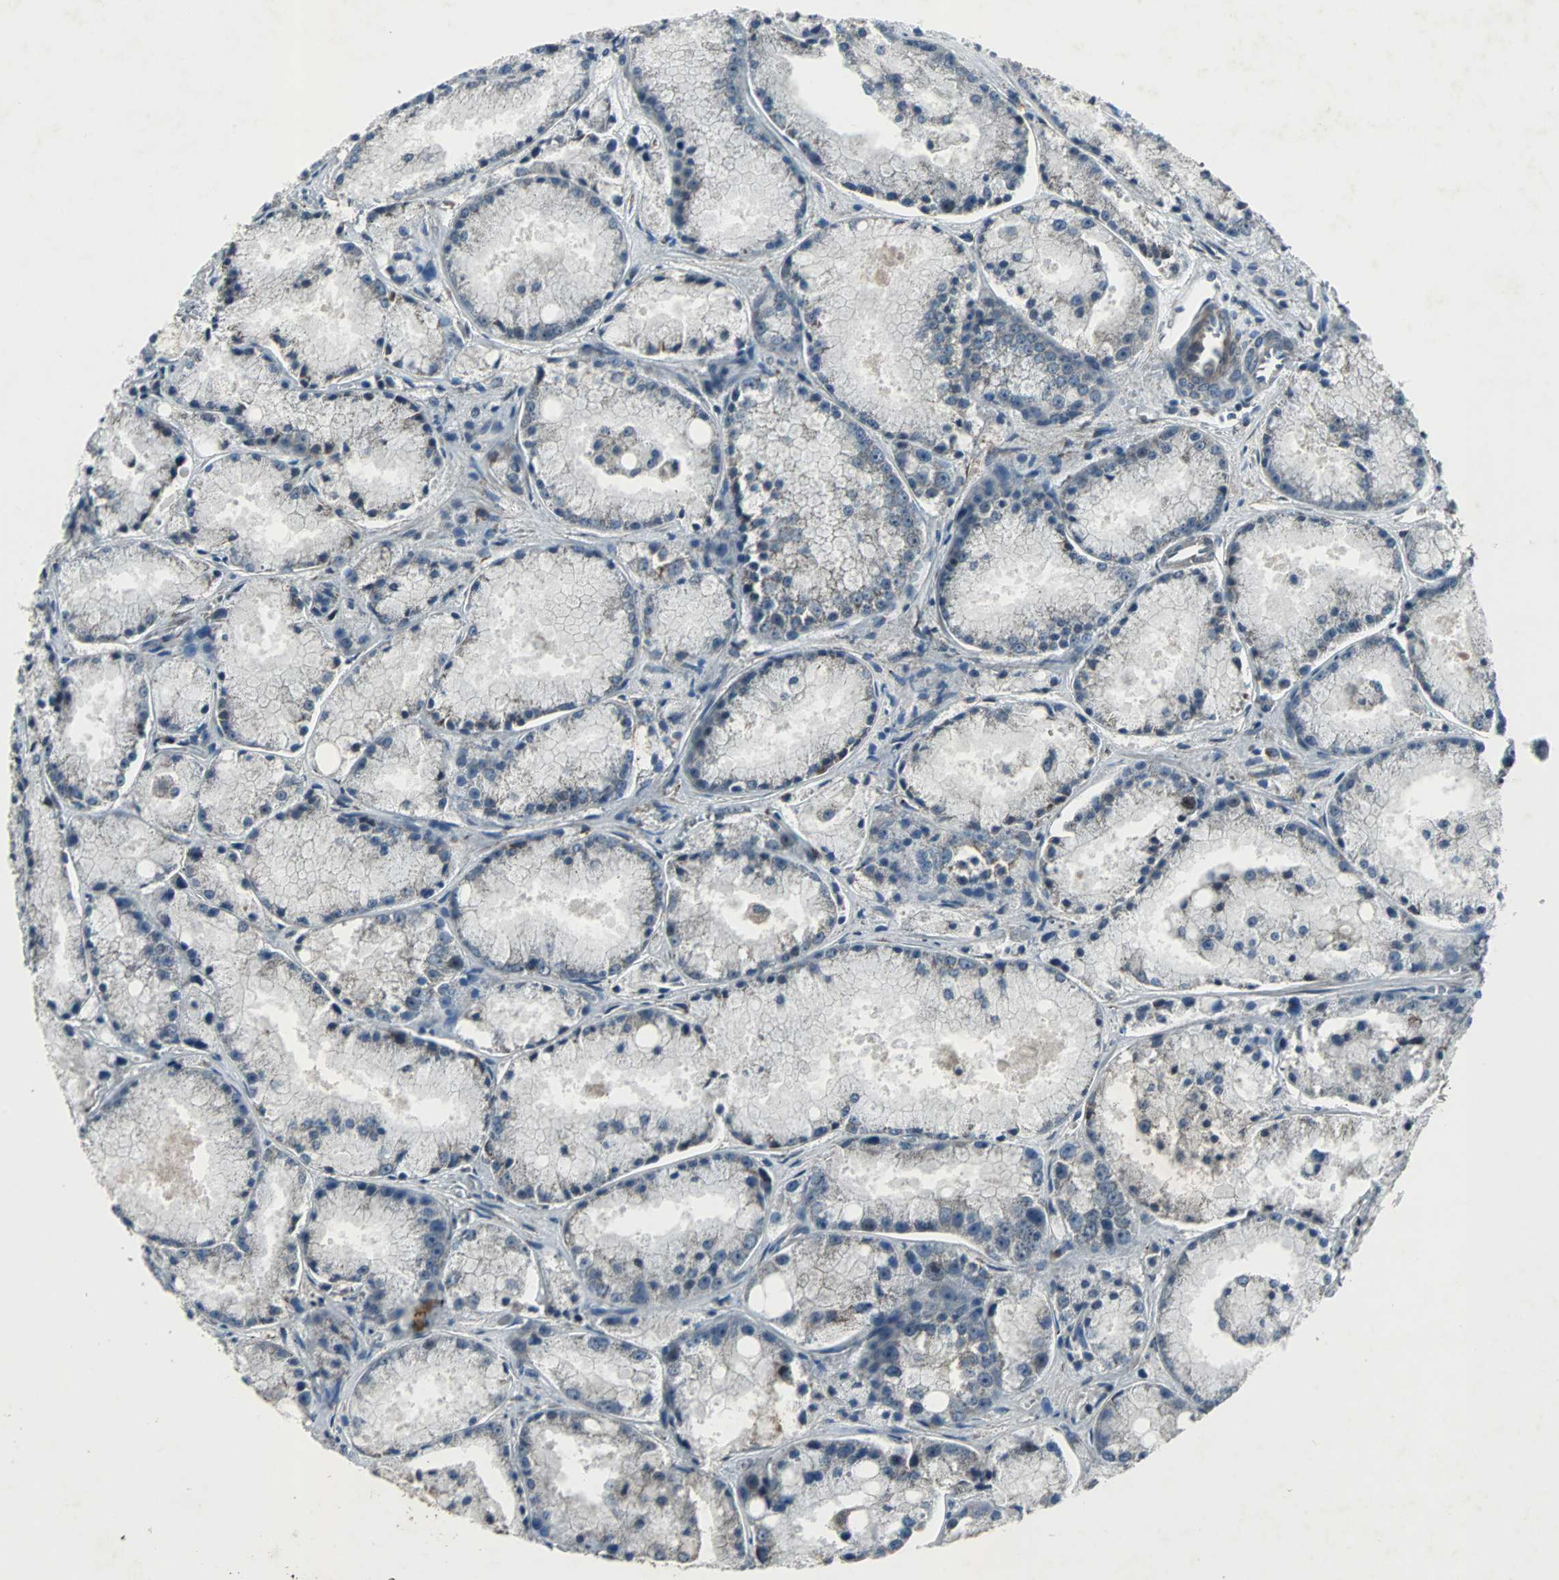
{"staining": {"intensity": "negative", "quantity": "none", "location": "none"}, "tissue": "prostate cancer", "cell_type": "Tumor cells", "image_type": "cancer", "snomed": [{"axis": "morphology", "description": "Adenocarcinoma, Low grade"}, {"axis": "topography", "description": "Prostate"}], "caption": "Tumor cells show no significant protein staining in prostate cancer (low-grade adenocarcinoma).", "gene": "SOS1", "patient": {"sex": "male", "age": 64}}